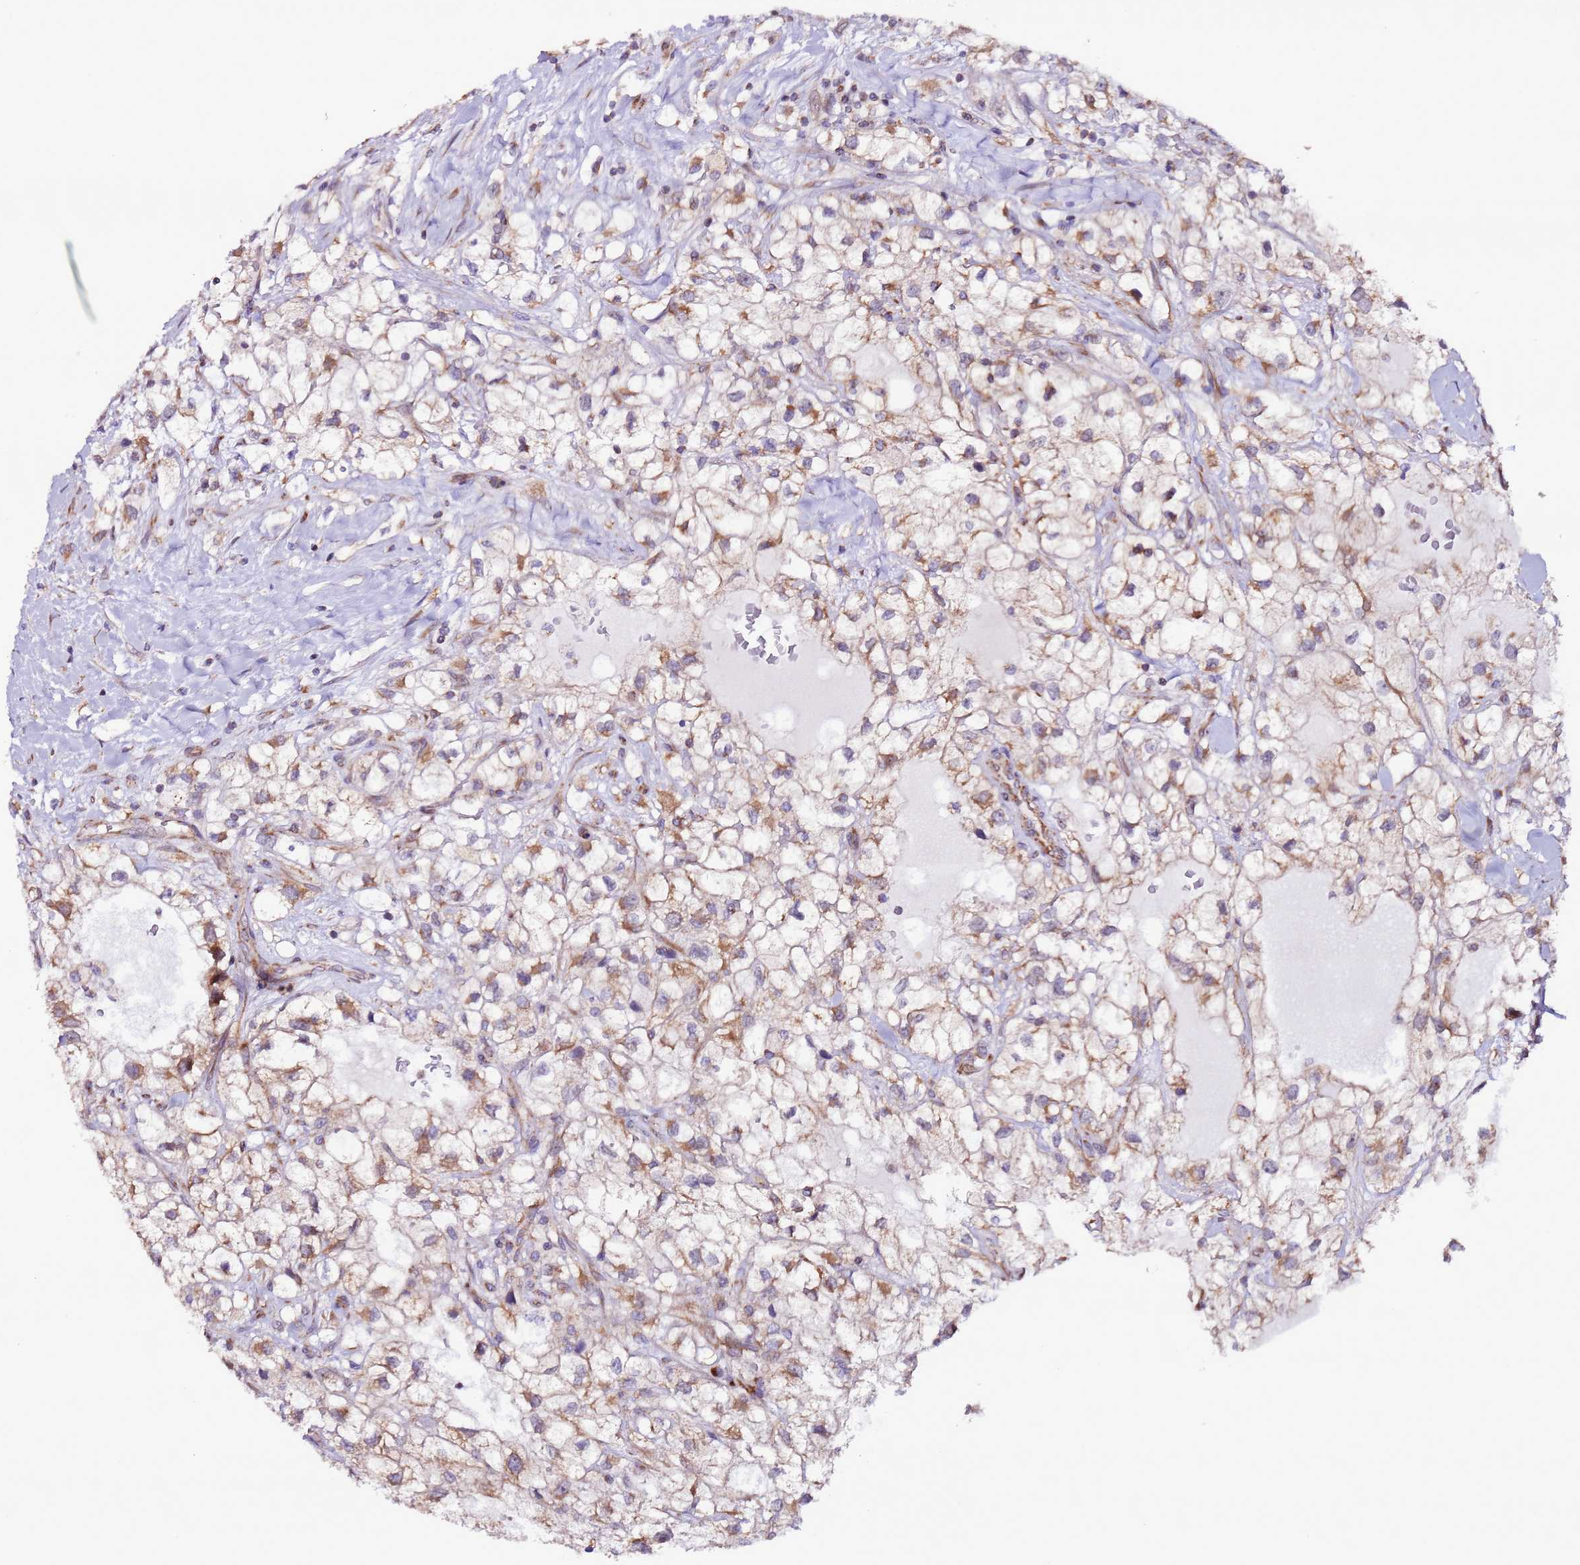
{"staining": {"intensity": "moderate", "quantity": "25%-75%", "location": "cytoplasmic/membranous"}, "tissue": "renal cancer", "cell_type": "Tumor cells", "image_type": "cancer", "snomed": [{"axis": "morphology", "description": "Adenocarcinoma, NOS"}, {"axis": "topography", "description": "Kidney"}], "caption": "IHC of adenocarcinoma (renal) shows medium levels of moderate cytoplasmic/membranous staining in about 25%-75% of tumor cells.", "gene": "AHI1", "patient": {"sex": "male", "age": 59}}